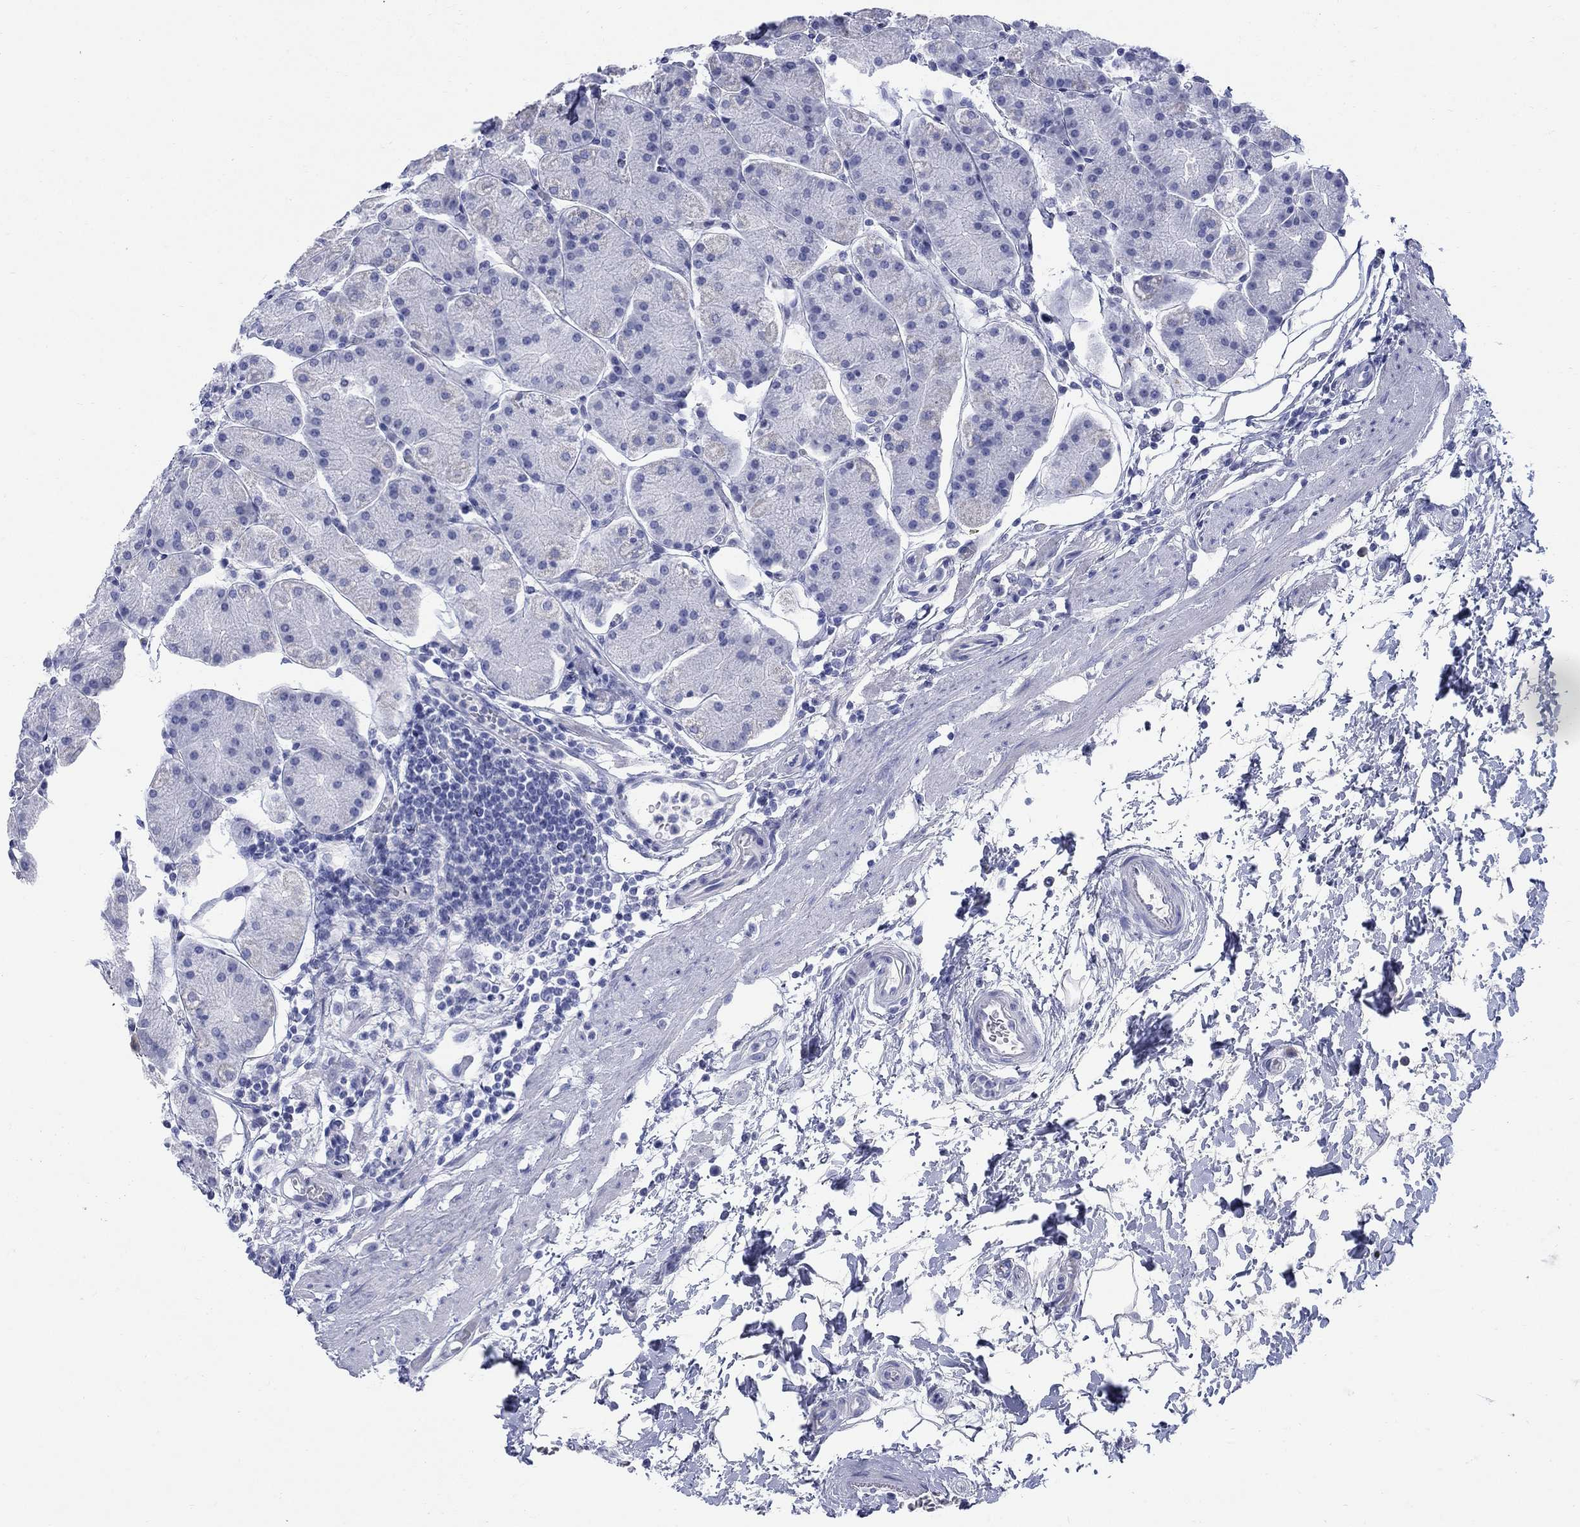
{"staining": {"intensity": "negative", "quantity": "none", "location": "none"}, "tissue": "stomach", "cell_type": "Glandular cells", "image_type": "normal", "snomed": [{"axis": "morphology", "description": "Normal tissue, NOS"}, {"axis": "topography", "description": "Stomach"}], "caption": "This histopathology image is of benign stomach stained with immunohistochemistry to label a protein in brown with the nuclei are counter-stained blue. There is no staining in glandular cells.", "gene": "IGF2BP3", "patient": {"sex": "male", "age": 54}}